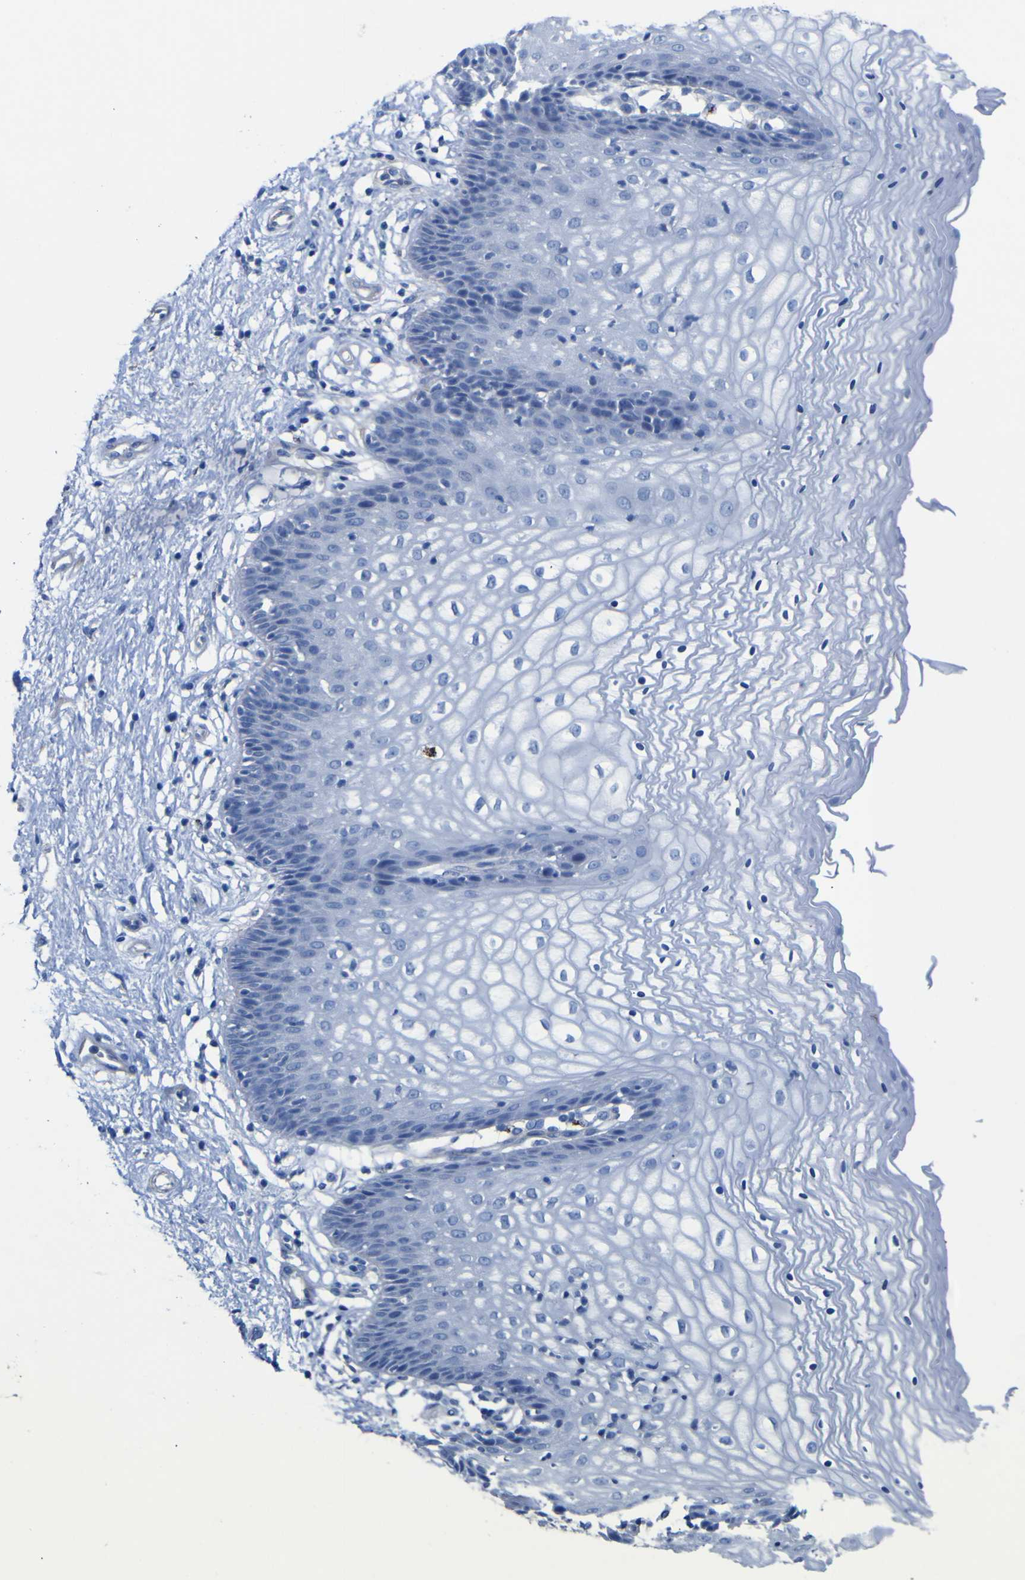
{"staining": {"intensity": "negative", "quantity": "none", "location": "none"}, "tissue": "vagina", "cell_type": "Squamous epithelial cells", "image_type": "normal", "snomed": [{"axis": "morphology", "description": "Normal tissue, NOS"}, {"axis": "topography", "description": "Vagina"}], "caption": "A high-resolution image shows immunohistochemistry staining of benign vagina, which demonstrates no significant positivity in squamous epithelial cells.", "gene": "AGO4", "patient": {"sex": "female", "age": 34}}